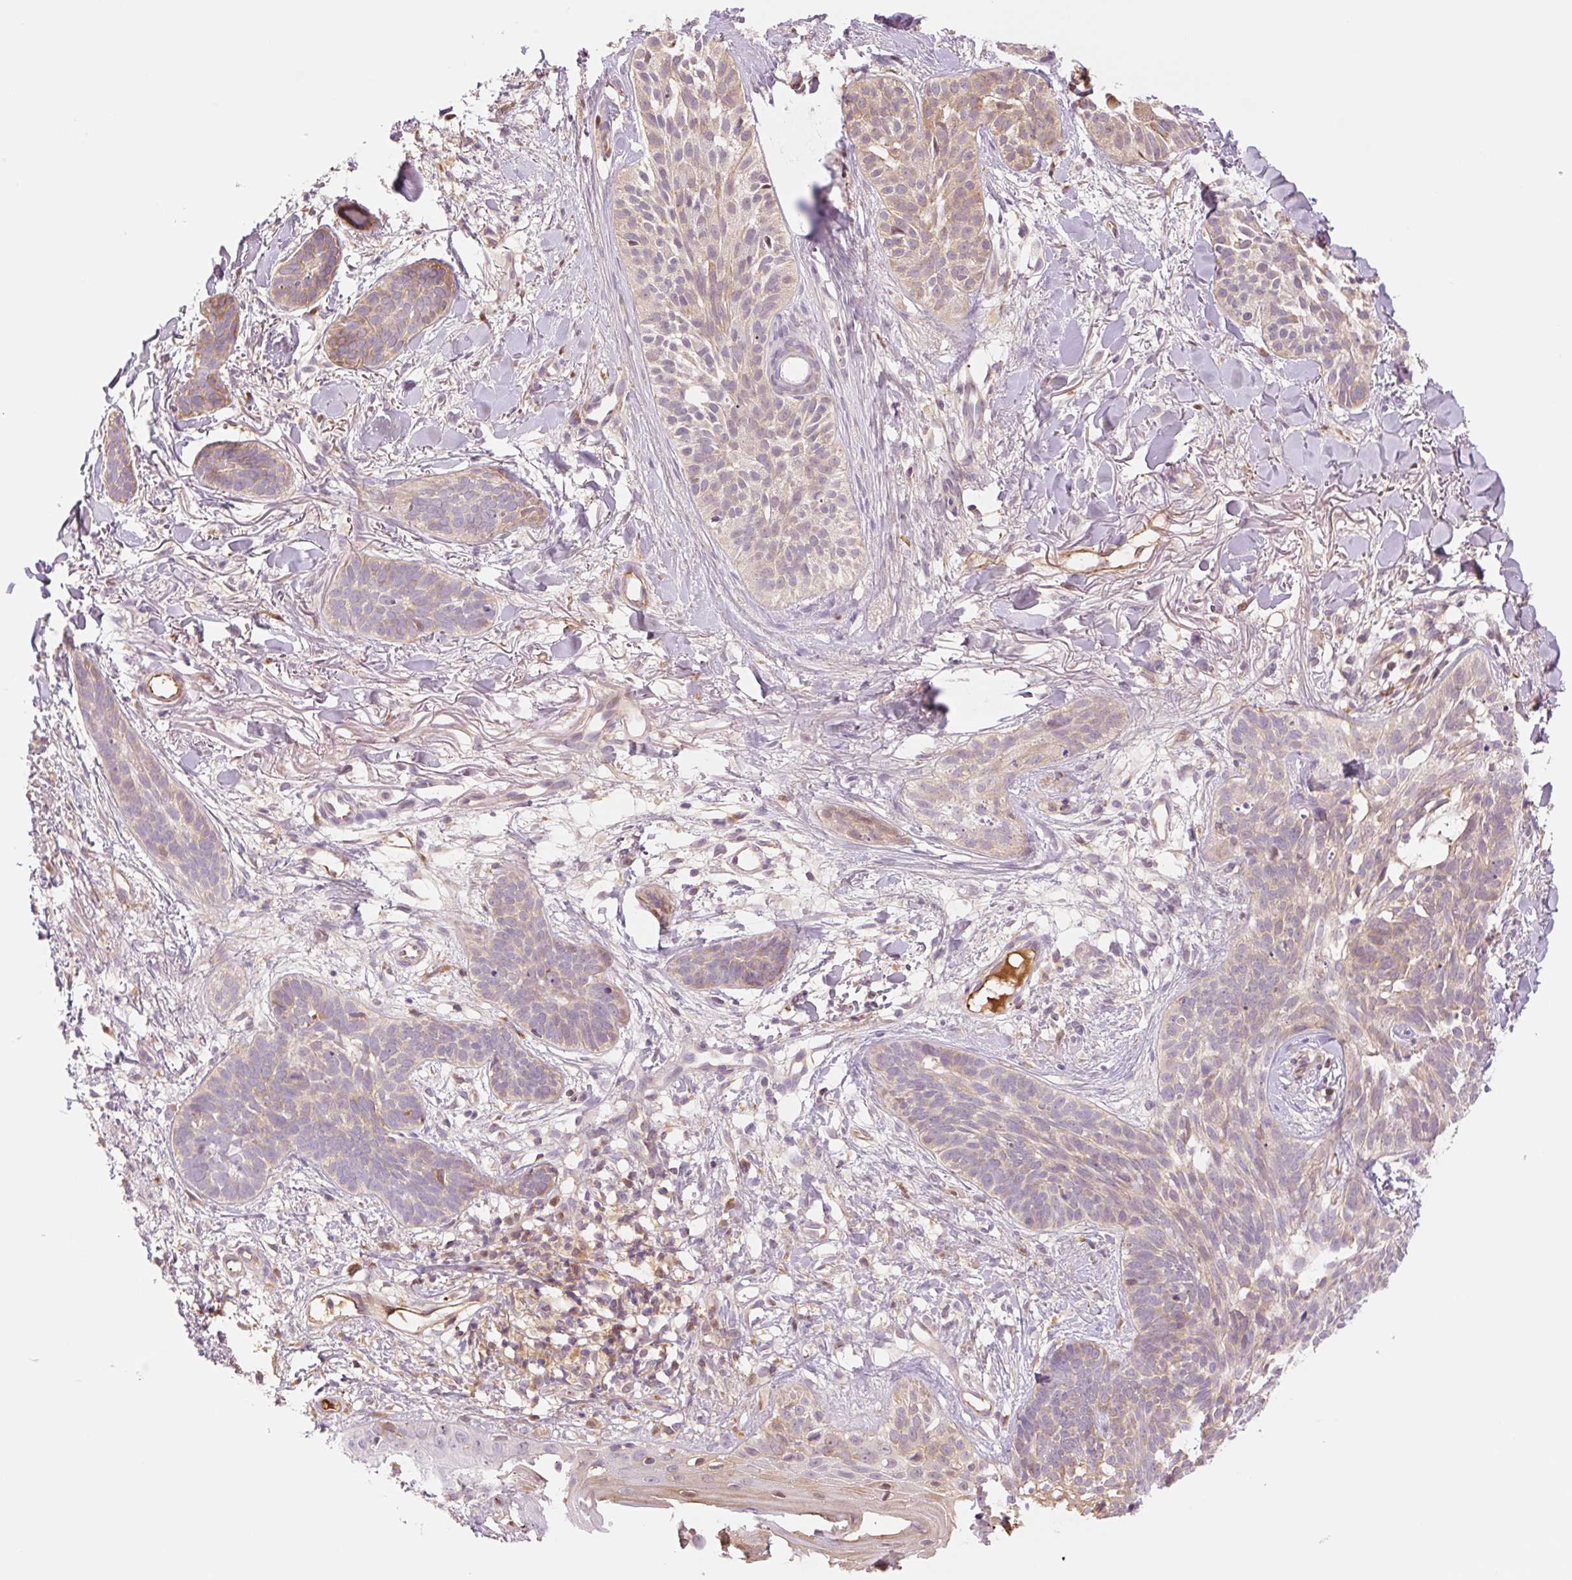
{"staining": {"intensity": "moderate", "quantity": "25%-75%", "location": "cytoplasmic/membranous"}, "tissue": "skin cancer", "cell_type": "Tumor cells", "image_type": "cancer", "snomed": [{"axis": "morphology", "description": "Basal cell carcinoma"}, {"axis": "topography", "description": "Skin"}], "caption": "Skin cancer stained with a protein marker shows moderate staining in tumor cells.", "gene": "HEBP1", "patient": {"sex": "male", "age": 52}}